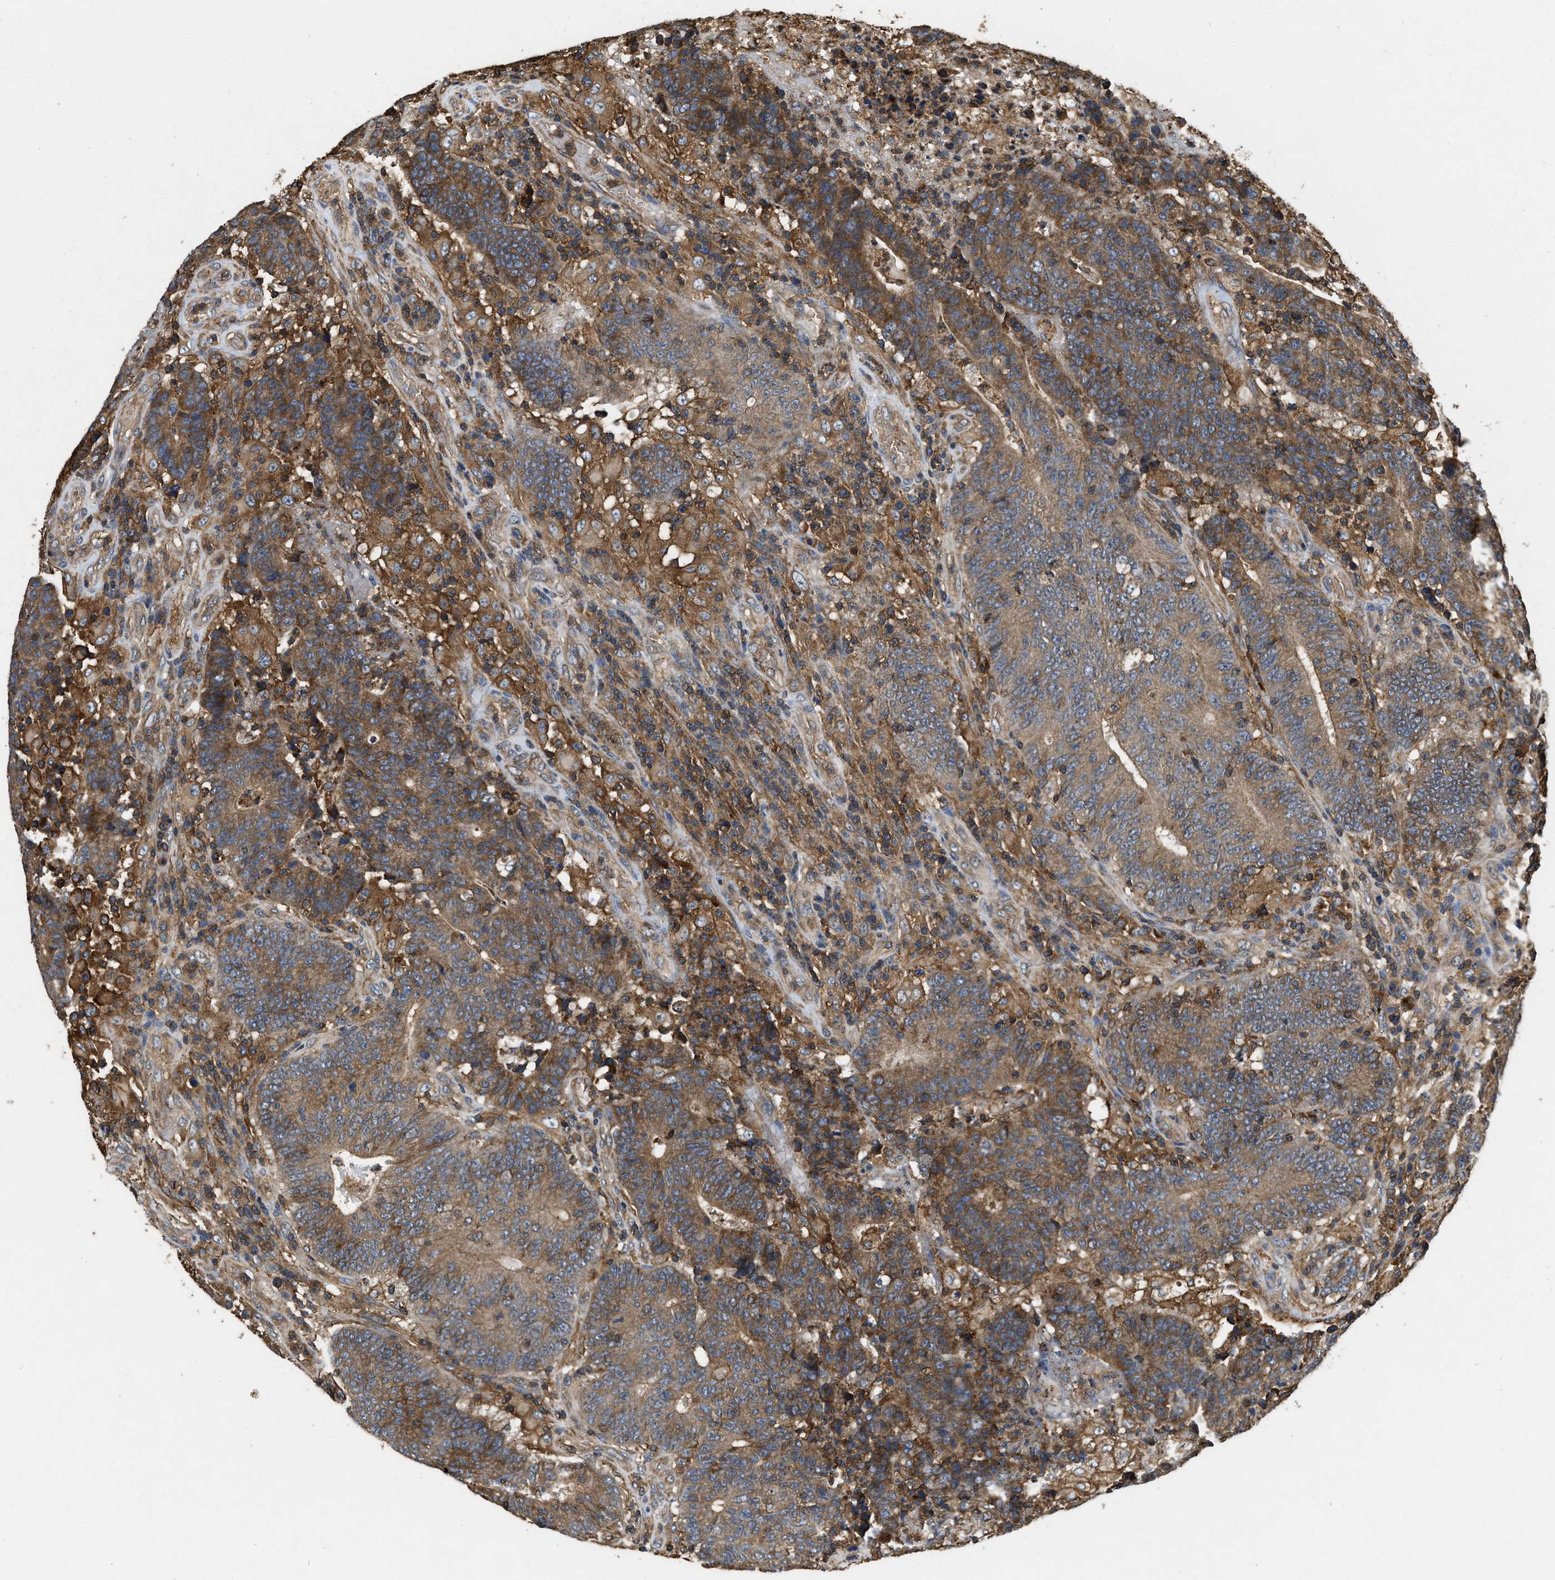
{"staining": {"intensity": "moderate", "quantity": ">75%", "location": "cytoplasmic/membranous"}, "tissue": "colorectal cancer", "cell_type": "Tumor cells", "image_type": "cancer", "snomed": [{"axis": "morphology", "description": "Normal tissue, NOS"}, {"axis": "morphology", "description": "Adenocarcinoma, NOS"}, {"axis": "topography", "description": "Colon"}], "caption": "Human colorectal cancer (adenocarcinoma) stained with a brown dye demonstrates moderate cytoplasmic/membranous positive expression in approximately >75% of tumor cells.", "gene": "LINGO2", "patient": {"sex": "female", "age": 75}}